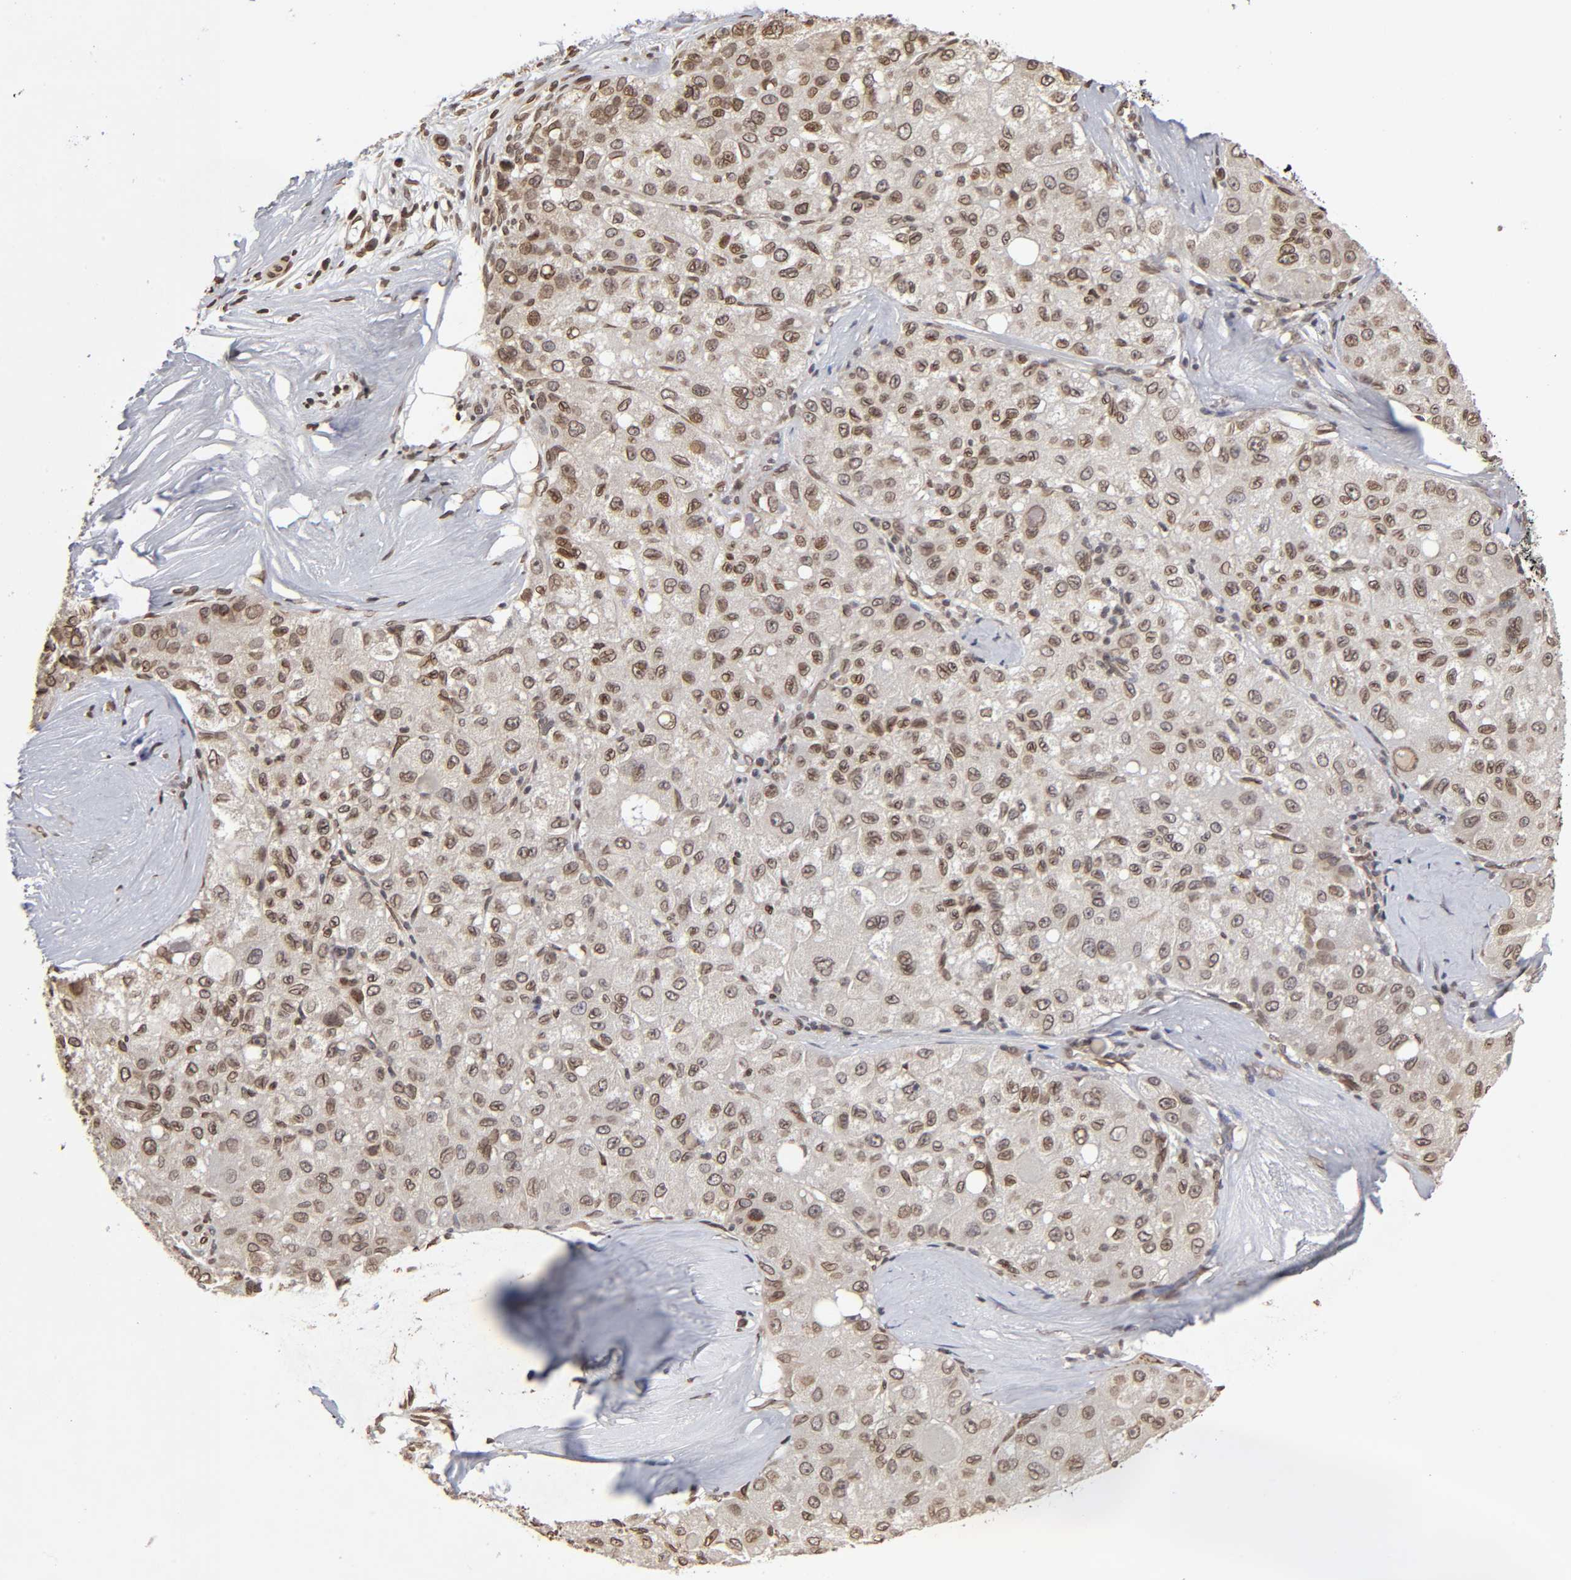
{"staining": {"intensity": "weak", "quantity": "25%-75%", "location": "nuclear"}, "tissue": "liver cancer", "cell_type": "Tumor cells", "image_type": "cancer", "snomed": [{"axis": "morphology", "description": "Carcinoma, Hepatocellular, NOS"}, {"axis": "topography", "description": "Liver"}], "caption": "Liver hepatocellular carcinoma stained for a protein (brown) shows weak nuclear positive positivity in approximately 25%-75% of tumor cells.", "gene": "MLLT6", "patient": {"sex": "male", "age": 80}}